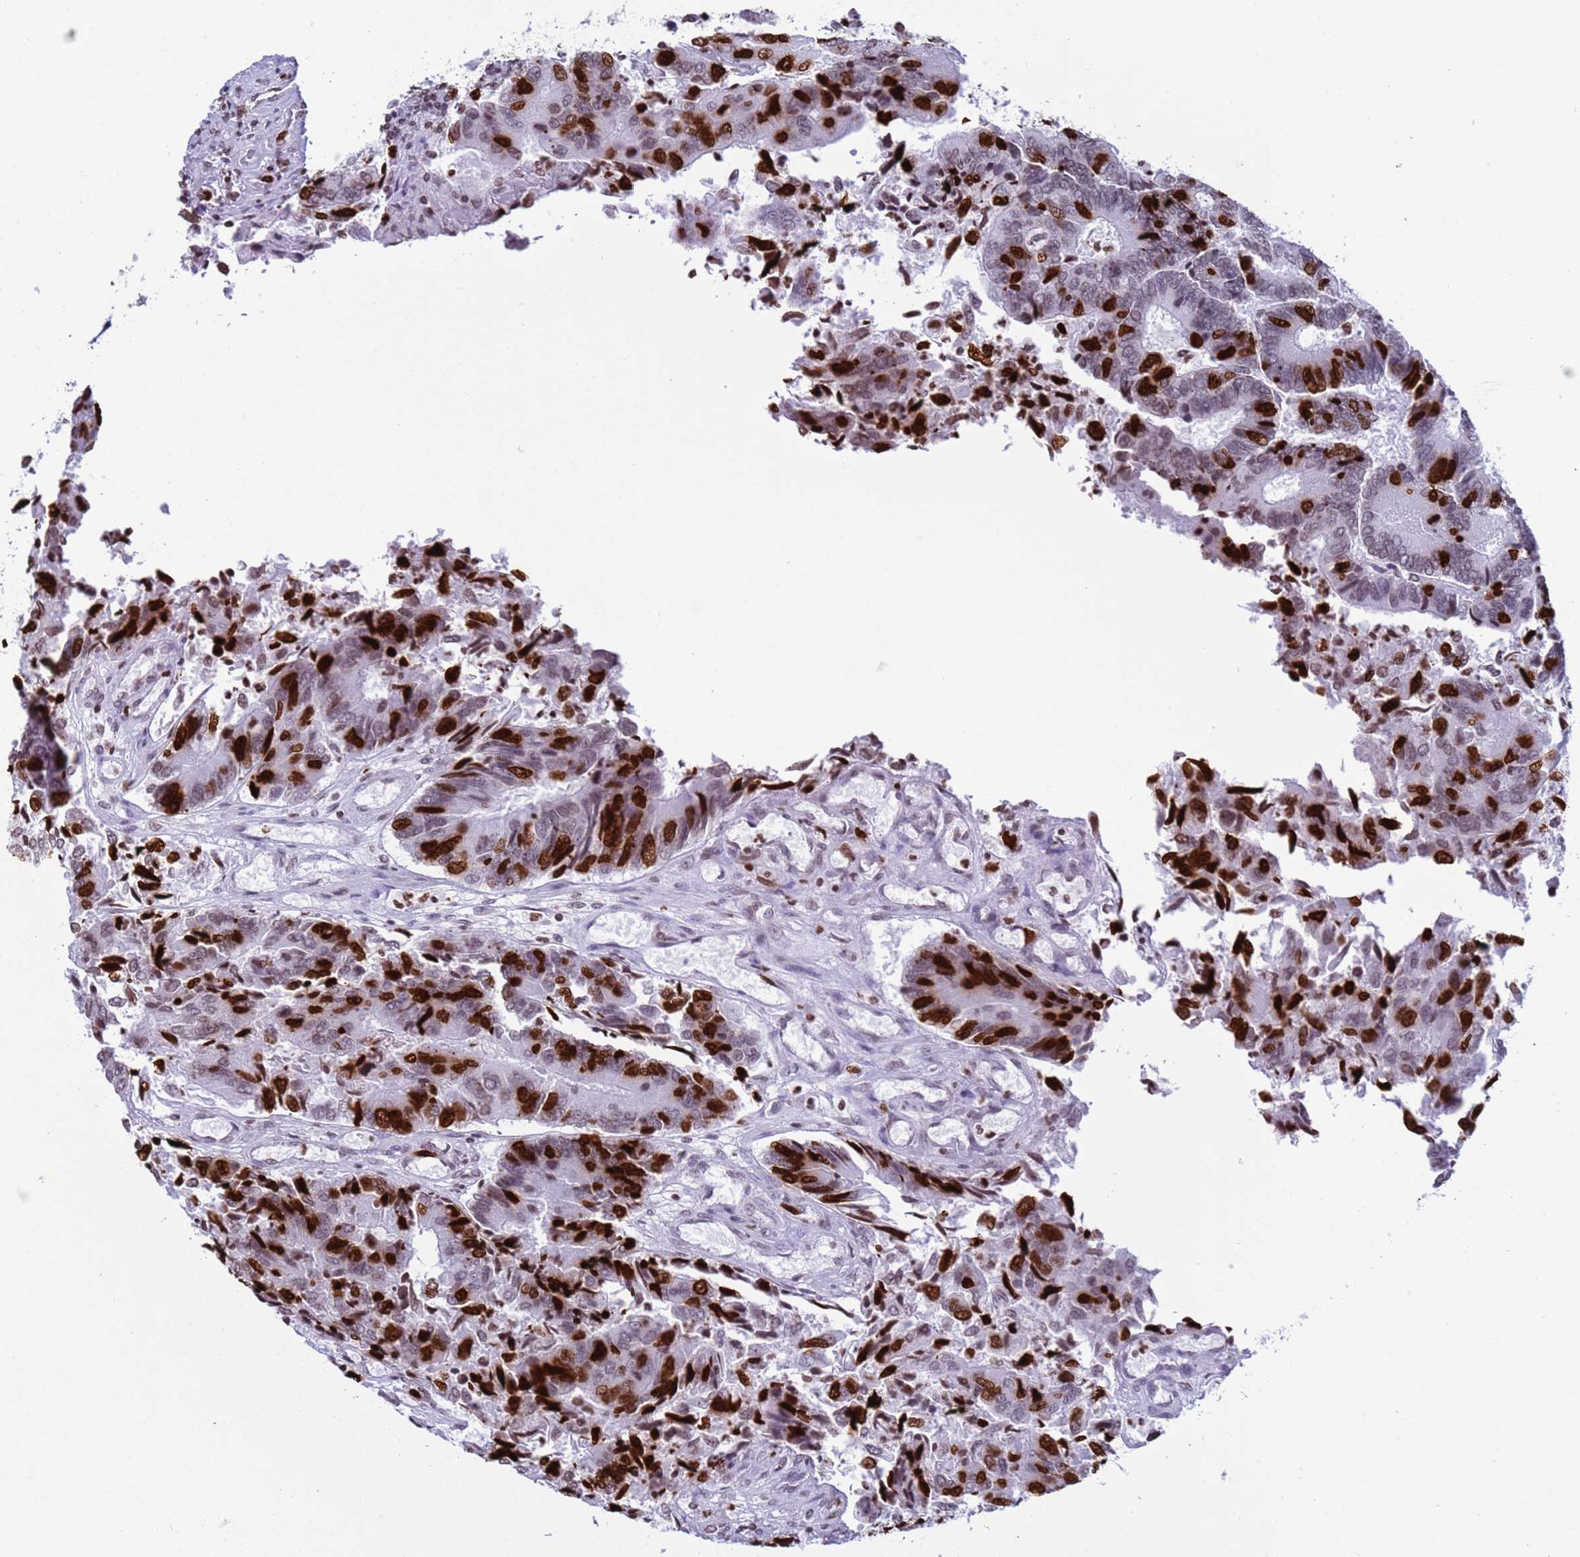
{"staining": {"intensity": "strong", "quantity": "25%-75%", "location": "nuclear"}, "tissue": "colorectal cancer", "cell_type": "Tumor cells", "image_type": "cancer", "snomed": [{"axis": "morphology", "description": "Adenocarcinoma, NOS"}, {"axis": "topography", "description": "Colon"}], "caption": "Immunohistochemical staining of colorectal cancer (adenocarcinoma) reveals high levels of strong nuclear protein staining in approximately 25%-75% of tumor cells. The protein is shown in brown color, while the nuclei are stained blue.", "gene": "H4C8", "patient": {"sex": "female", "age": 67}}